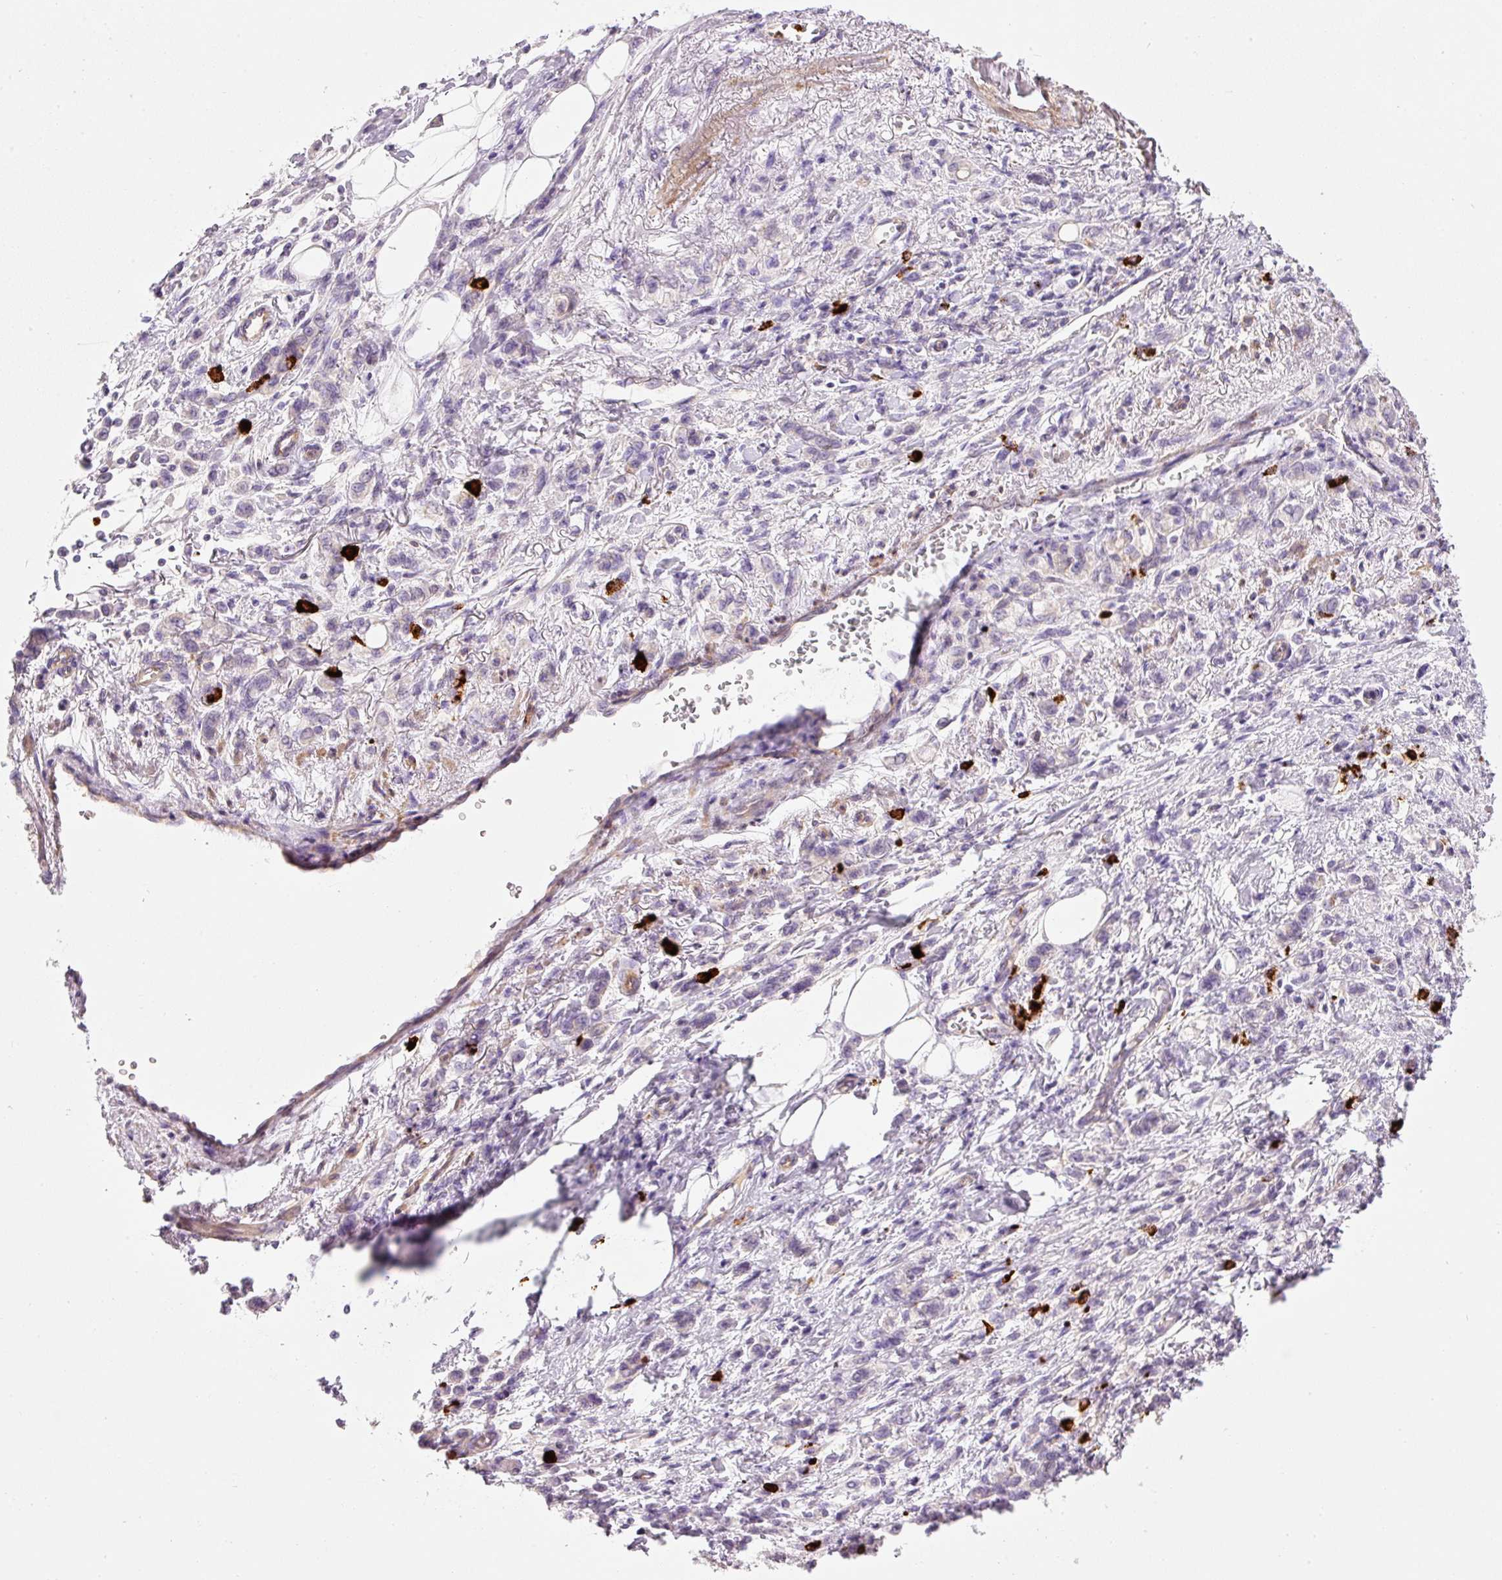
{"staining": {"intensity": "negative", "quantity": "none", "location": "none"}, "tissue": "stomach cancer", "cell_type": "Tumor cells", "image_type": "cancer", "snomed": [{"axis": "morphology", "description": "Adenocarcinoma, NOS"}, {"axis": "topography", "description": "Stomach"}], "caption": "Immunohistochemical staining of stomach cancer reveals no significant staining in tumor cells.", "gene": "MAP3K3", "patient": {"sex": "male", "age": 77}}